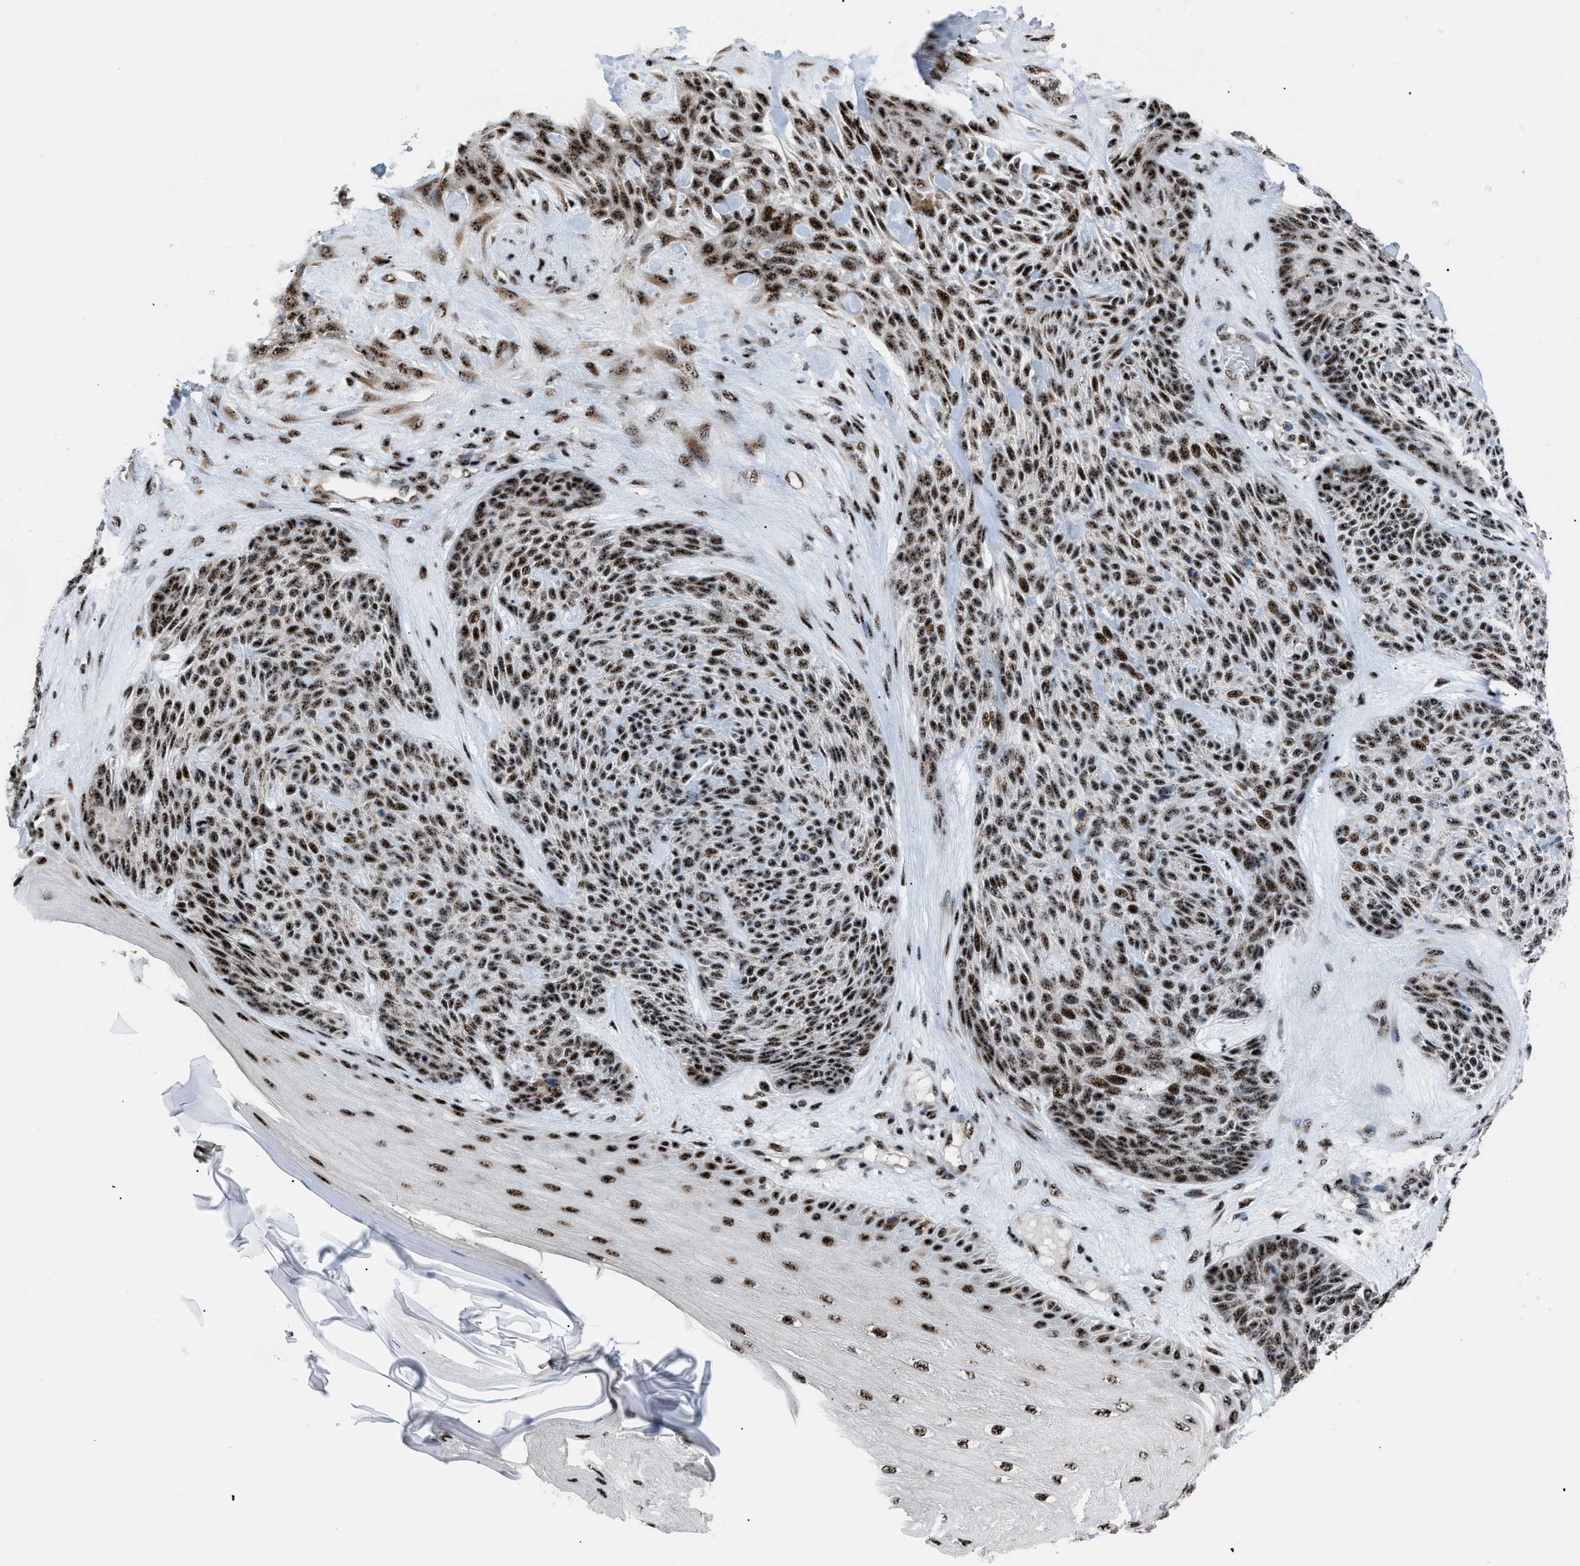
{"staining": {"intensity": "strong", "quantity": ">75%", "location": "nuclear"}, "tissue": "skin cancer", "cell_type": "Tumor cells", "image_type": "cancer", "snomed": [{"axis": "morphology", "description": "Basal cell carcinoma"}, {"axis": "topography", "description": "Skin"}], "caption": "This photomicrograph displays immunohistochemistry staining of basal cell carcinoma (skin), with high strong nuclear expression in approximately >75% of tumor cells.", "gene": "CDR2", "patient": {"sex": "male", "age": 55}}